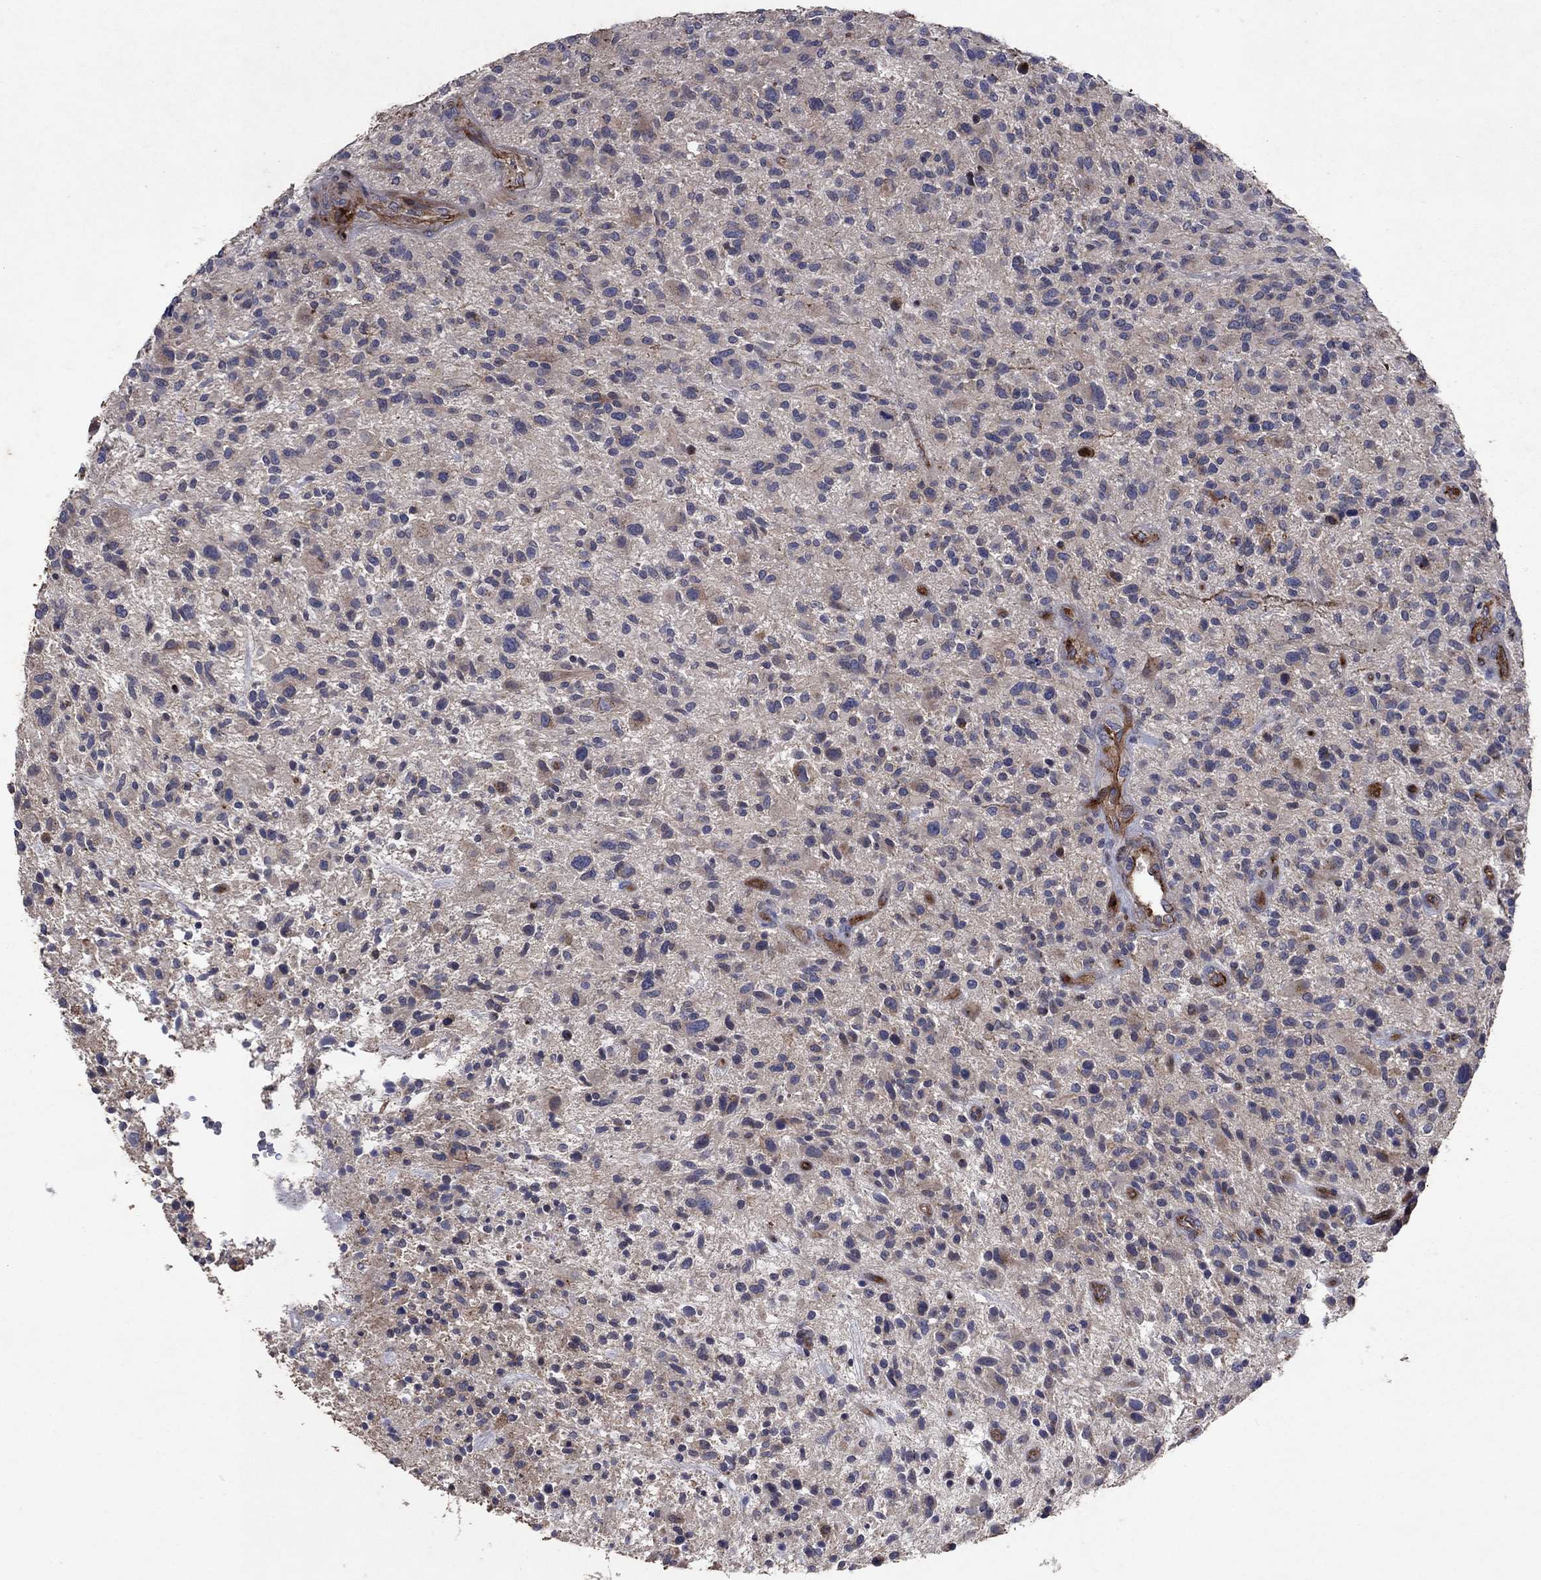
{"staining": {"intensity": "strong", "quantity": "<25%", "location": "cytoplasmic/membranous"}, "tissue": "glioma", "cell_type": "Tumor cells", "image_type": "cancer", "snomed": [{"axis": "morphology", "description": "Glioma, malignant, High grade"}, {"axis": "topography", "description": "Brain"}], "caption": "Malignant glioma (high-grade) was stained to show a protein in brown. There is medium levels of strong cytoplasmic/membranous staining in about <25% of tumor cells. Using DAB (3,3'-diaminobenzidine) (brown) and hematoxylin (blue) stains, captured at high magnification using brightfield microscopy.", "gene": "FRG1", "patient": {"sex": "male", "age": 47}}